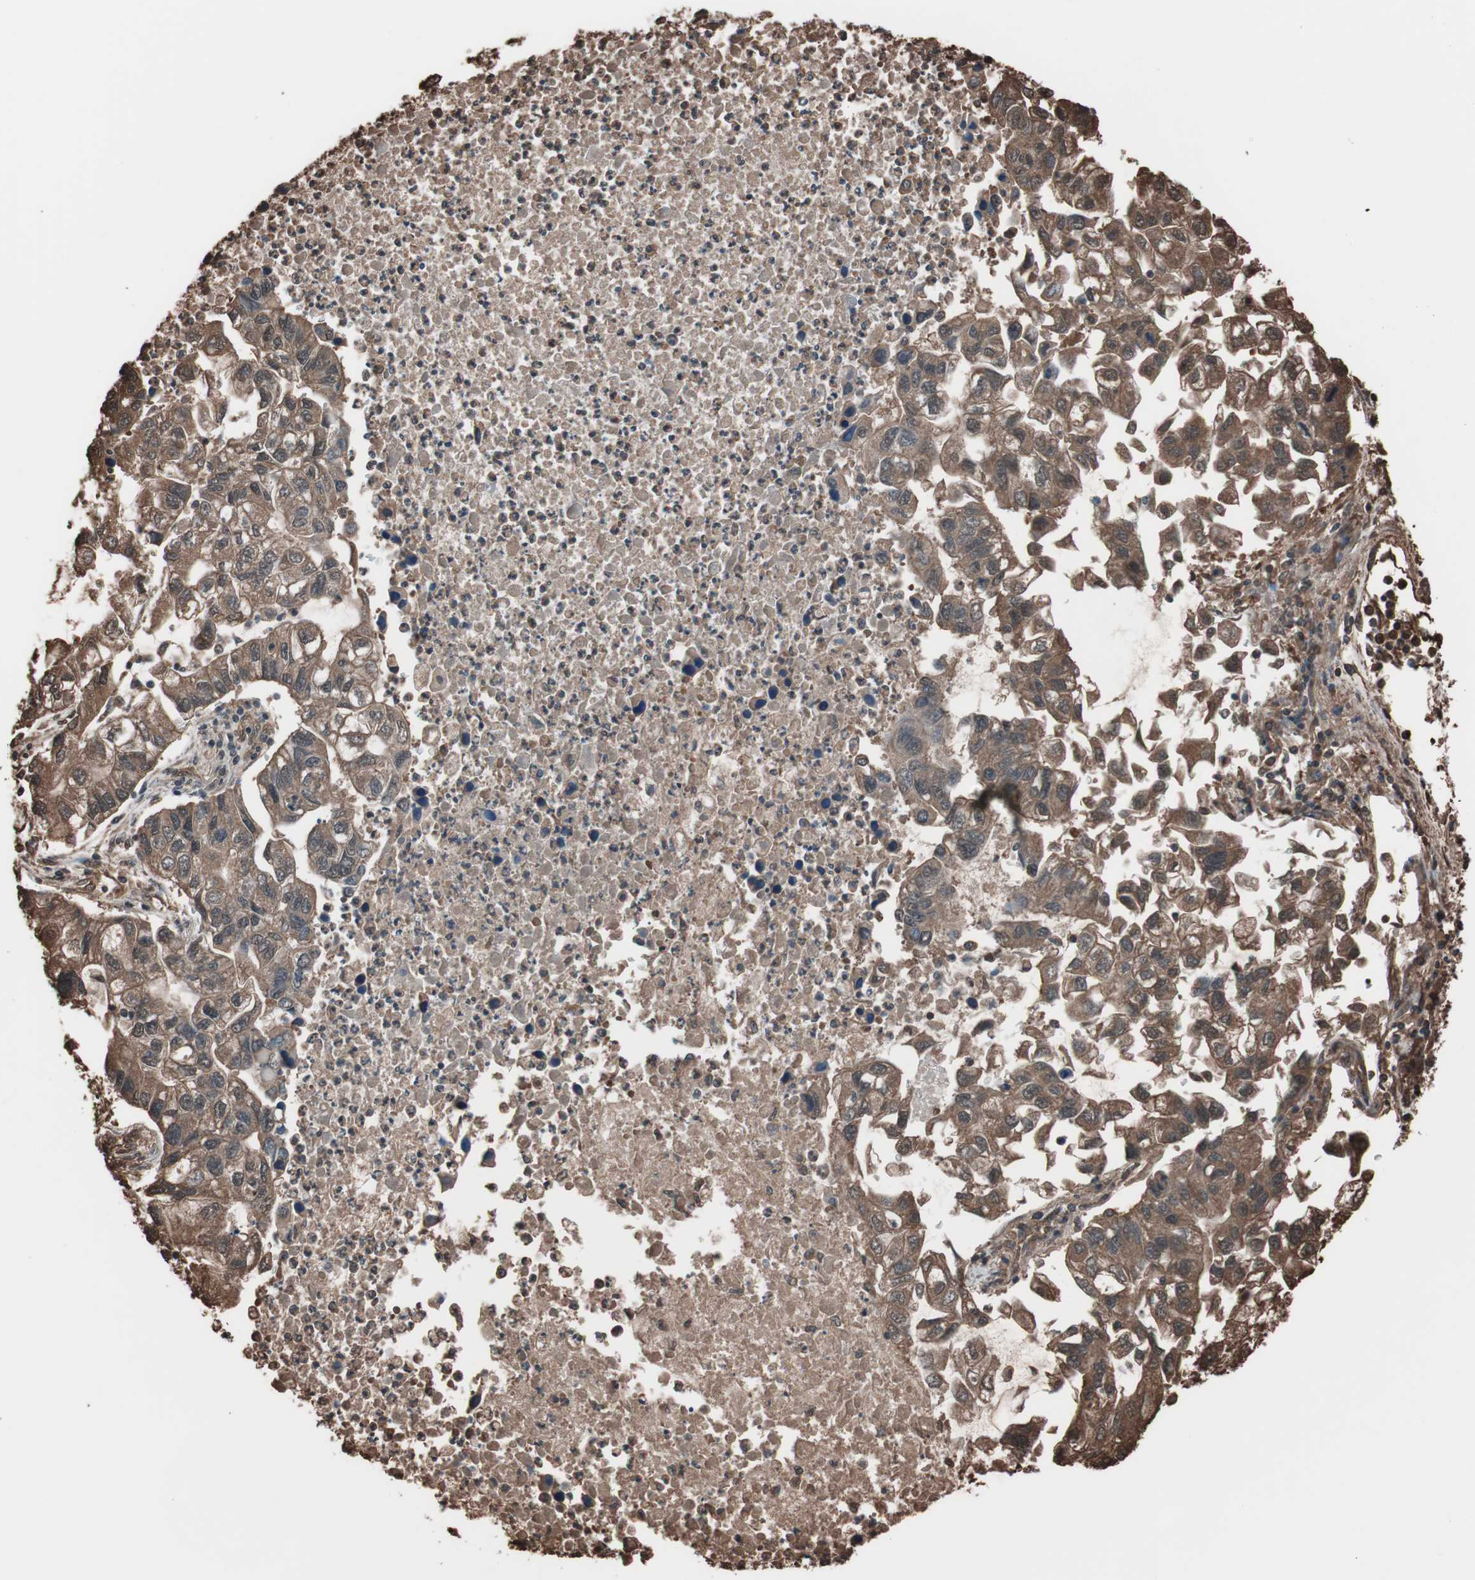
{"staining": {"intensity": "strong", "quantity": ">75%", "location": "cytoplasmic/membranous"}, "tissue": "lung cancer", "cell_type": "Tumor cells", "image_type": "cancer", "snomed": [{"axis": "morphology", "description": "Adenocarcinoma, NOS"}, {"axis": "topography", "description": "Lung"}], "caption": "The image reveals staining of lung adenocarcinoma, revealing strong cytoplasmic/membranous protein staining (brown color) within tumor cells.", "gene": "CALM2", "patient": {"sex": "female", "age": 51}}